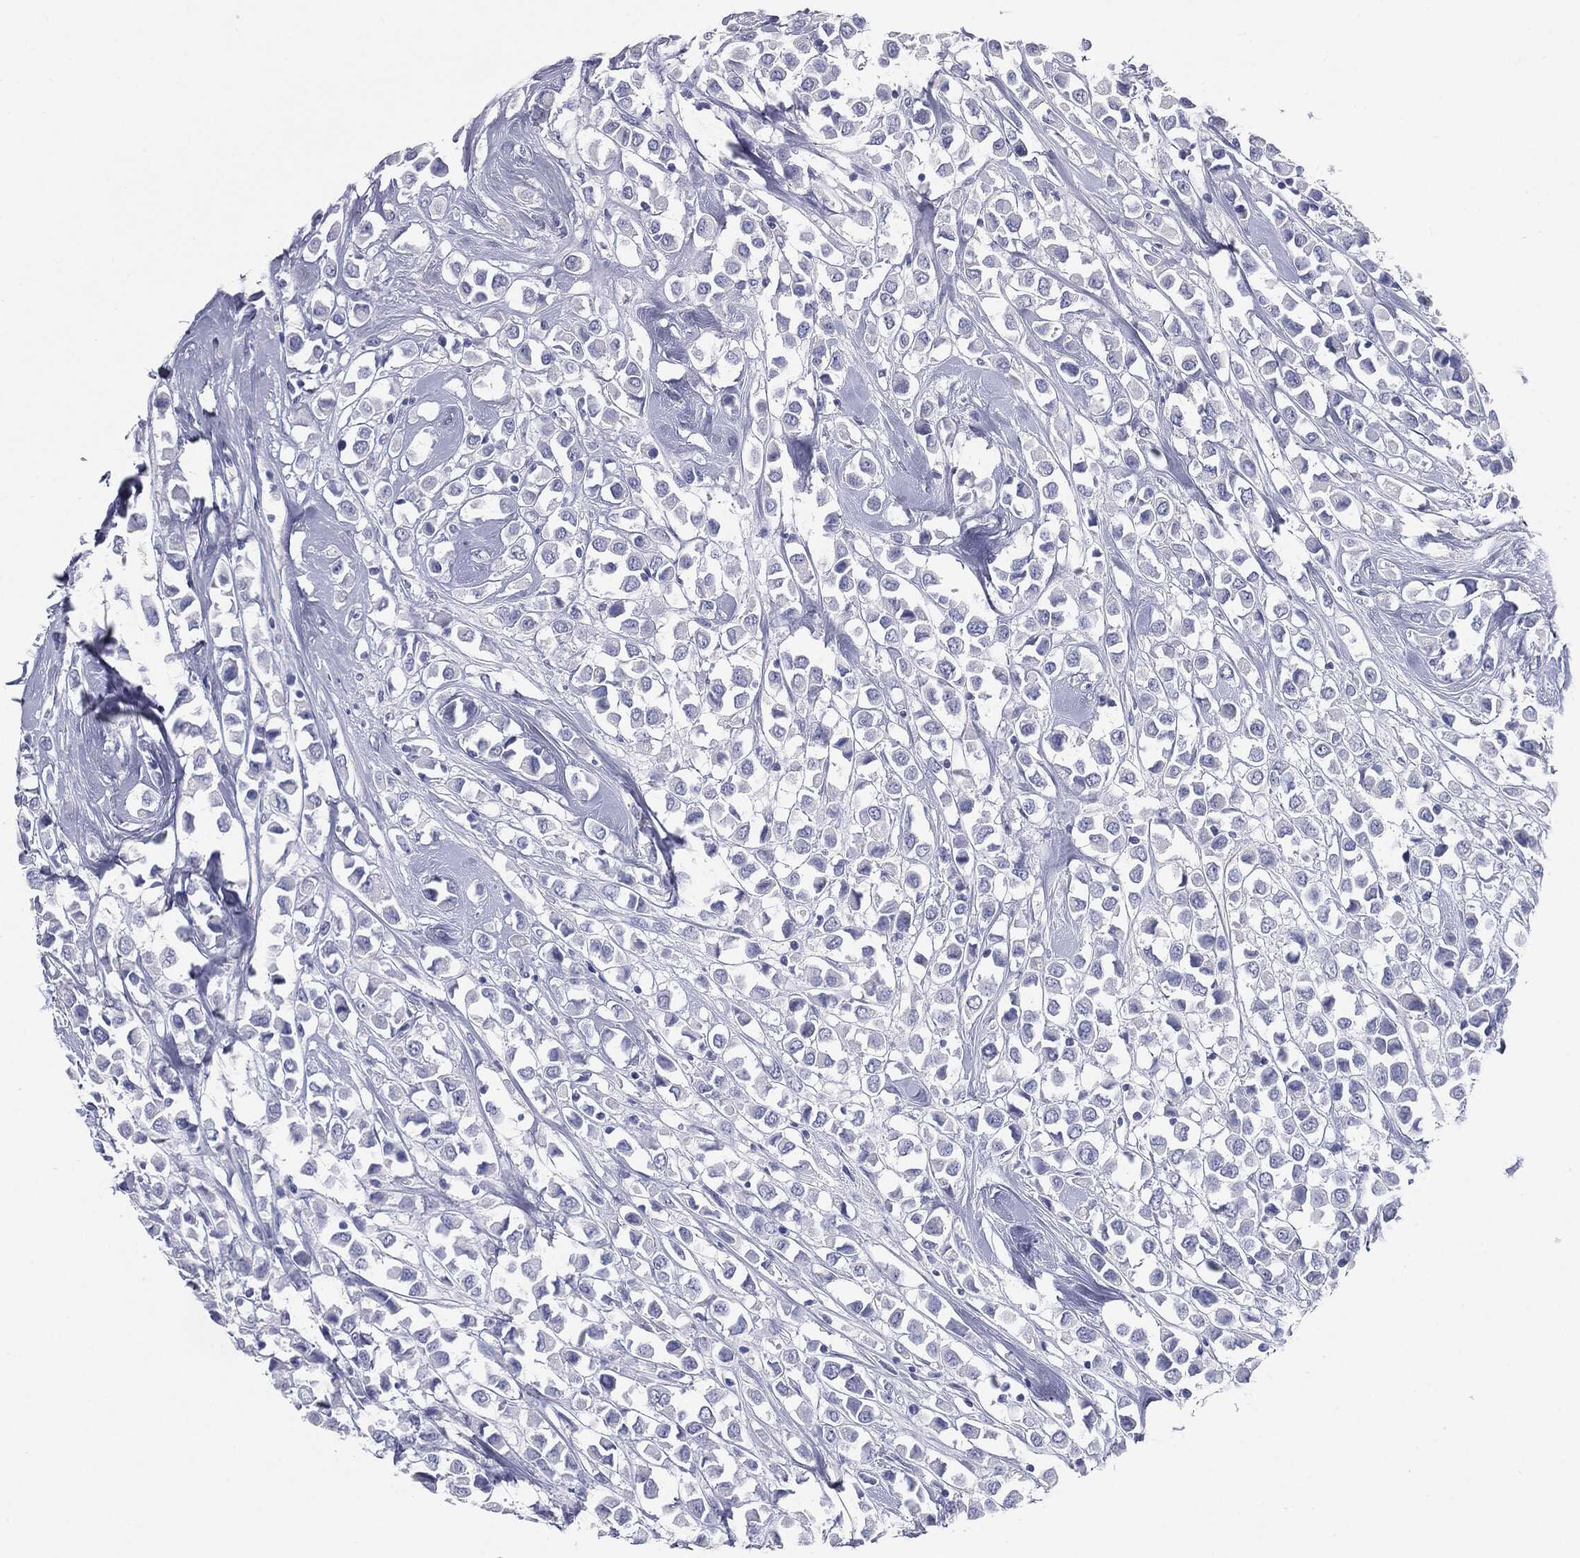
{"staining": {"intensity": "negative", "quantity": "none", "location": "none"}, "tissue": "breast cancer", "cell_type": "Tumor cells", "image_type": "cancer", "snomed": [{"axis": "morphology", "description": "Duct carcinoma"}, {"axis": "topography", "description": "Breast"}], "caption": "Breast infiltrating ductal carcinoma stained for a protein using immunohistochemistry exhibits no positivity tumor cells.", "gene": "CUZD1", "patient": {"sex": "female", "age": 61}}